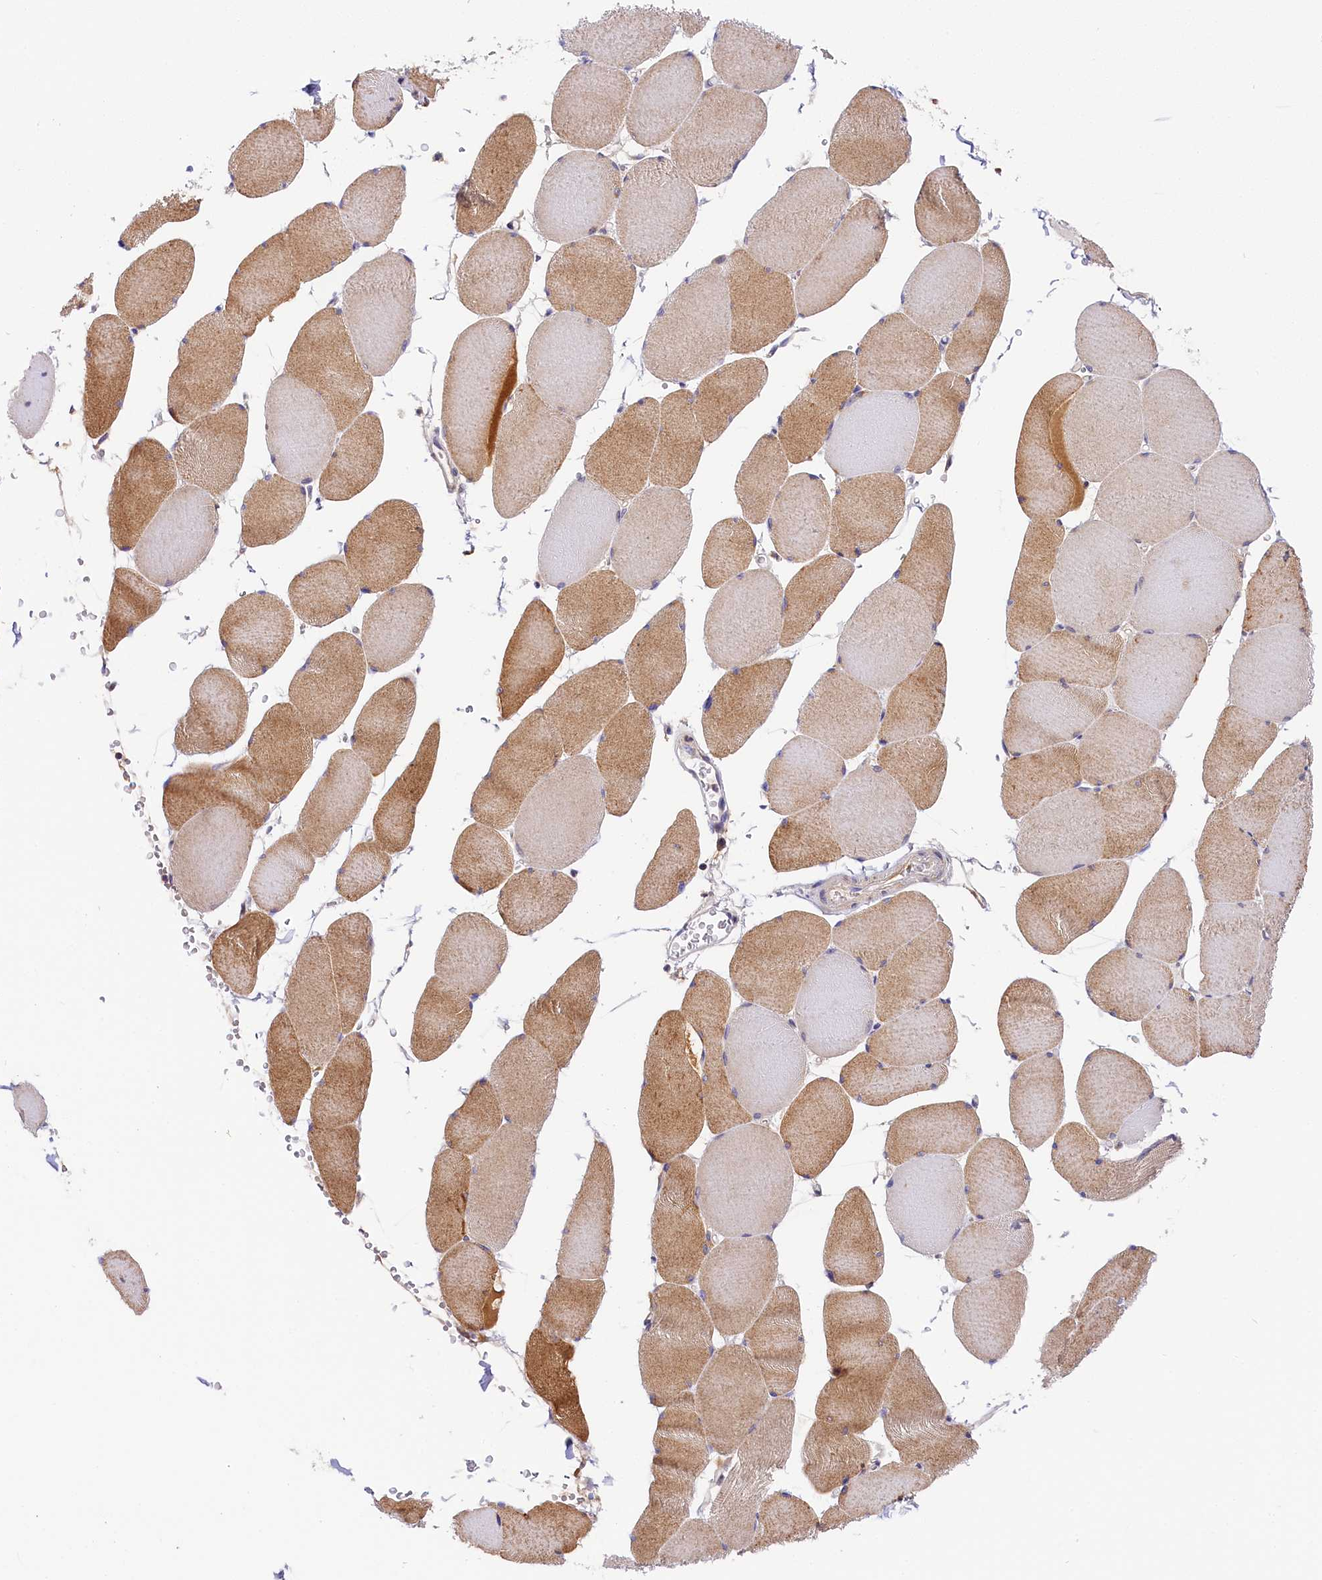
{"staining": {"intensity": "moderate", "quantity": "25%-75%", "location": "cytoplasmic/membranous"}, "tissue": "skeletal muscle", "cell_type": "Myocytes", "image_type": "normal", "snomed": [{"axis": "morphology", "description": "Normal tissue, NOS"}, {"axis": "topography", "description": "Skeletal muscle"}, {"axis": "topography", "description": "Head-Neck"}], "caption": "Immunohistochemistry micrograph of unremarkable skeletal muscle stained for a protein (brown), which displays medium levels of moderate cytoplasmic/membranous expression in approximately 25%-75% of myocytes.", "gene": "KATNB1", "patient": {"sex": "male", "age": 66}}